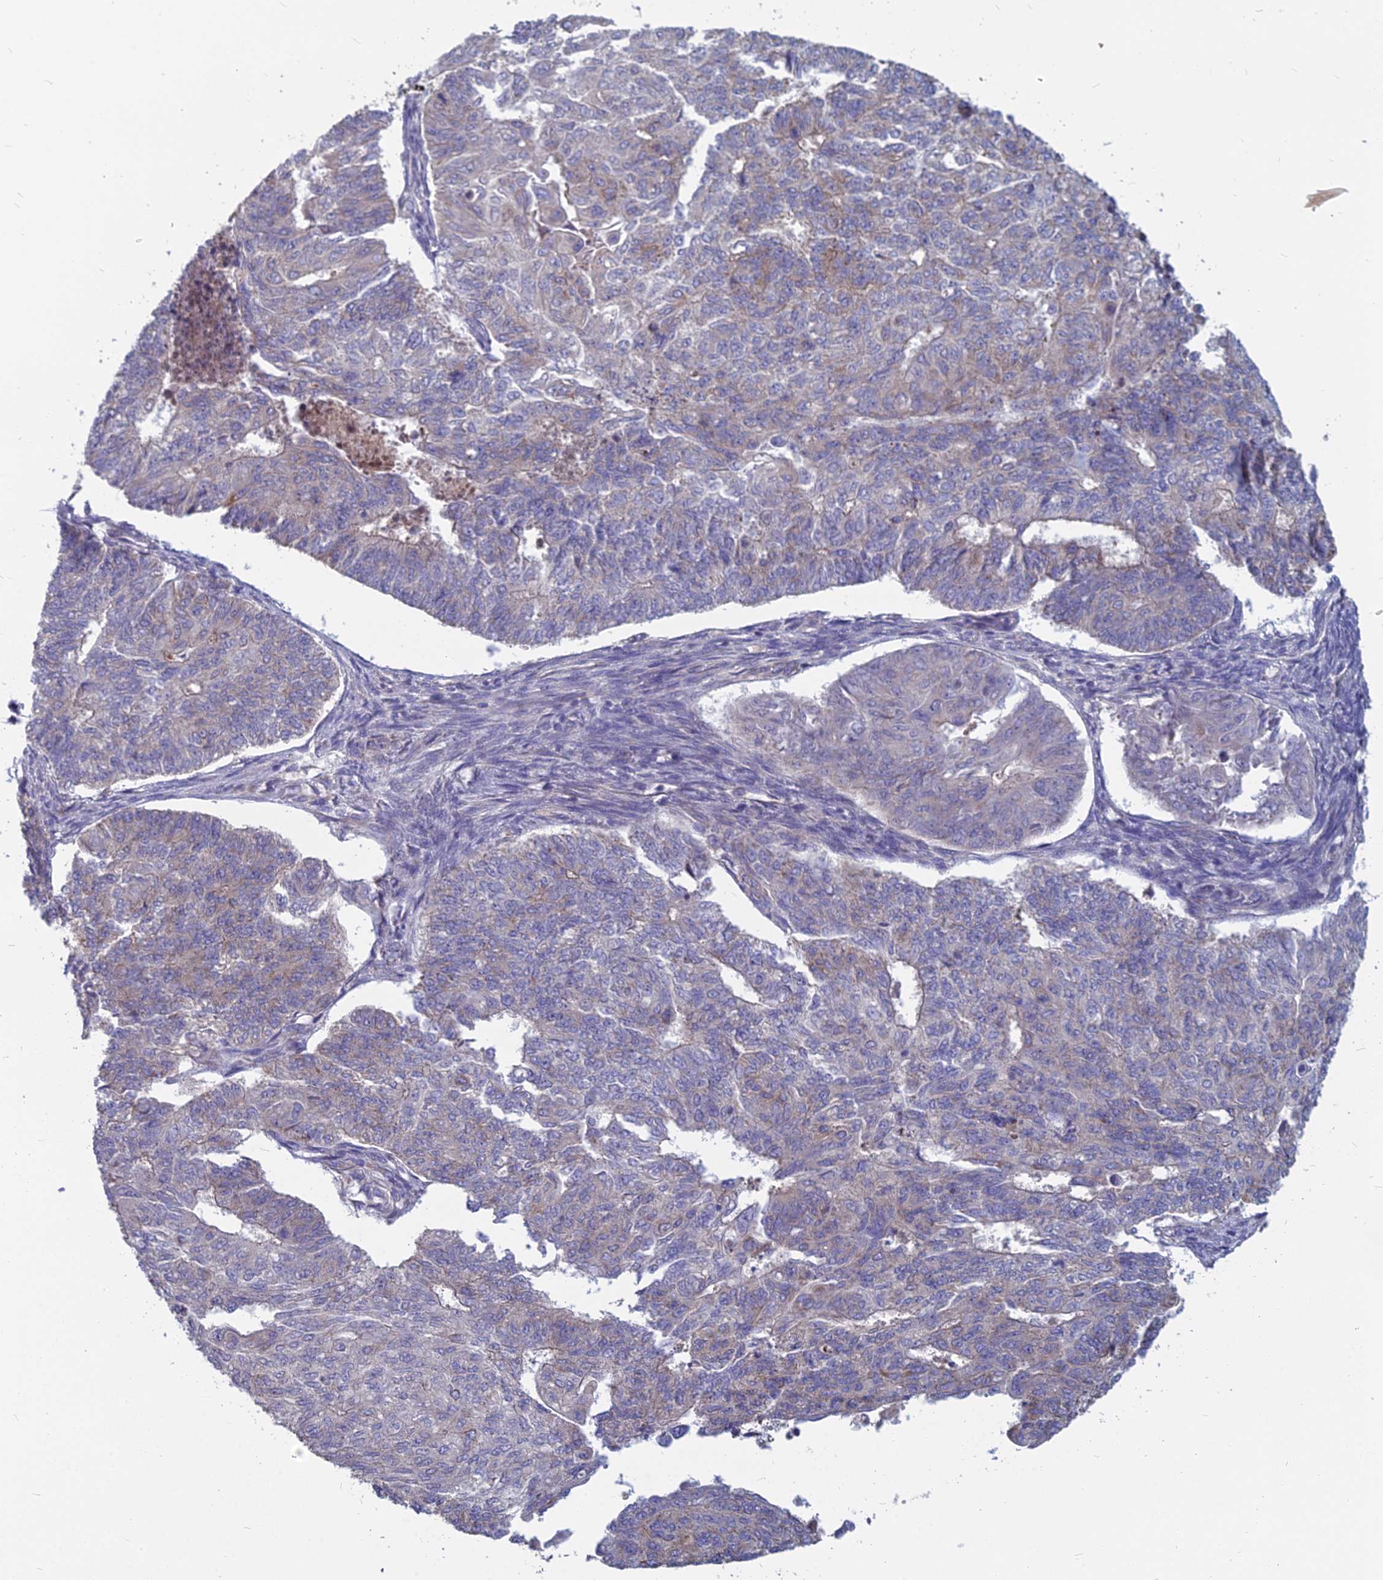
{"staining": {"intensity": "weak", "quantity": "<25%", "location": "cytoplasmic/membranous"}, "tissue": "endometrial cancer", "cell_type": "Tumor cells", "image_type": "cancer", "snomed": [{"axis": "morphology", "description": "Adenocarcinoma, NOS"}, {"axis": "topography", "description": "Endometrium"}], "caption": "DAB (3,3'-diaminobenzidine) immunohistochemical staining of human adenocarcinoma (endometrial) displays no significant expression in tumor cells.", "gene": "COX20", "patient": {"sex": "female", "age": 32}}